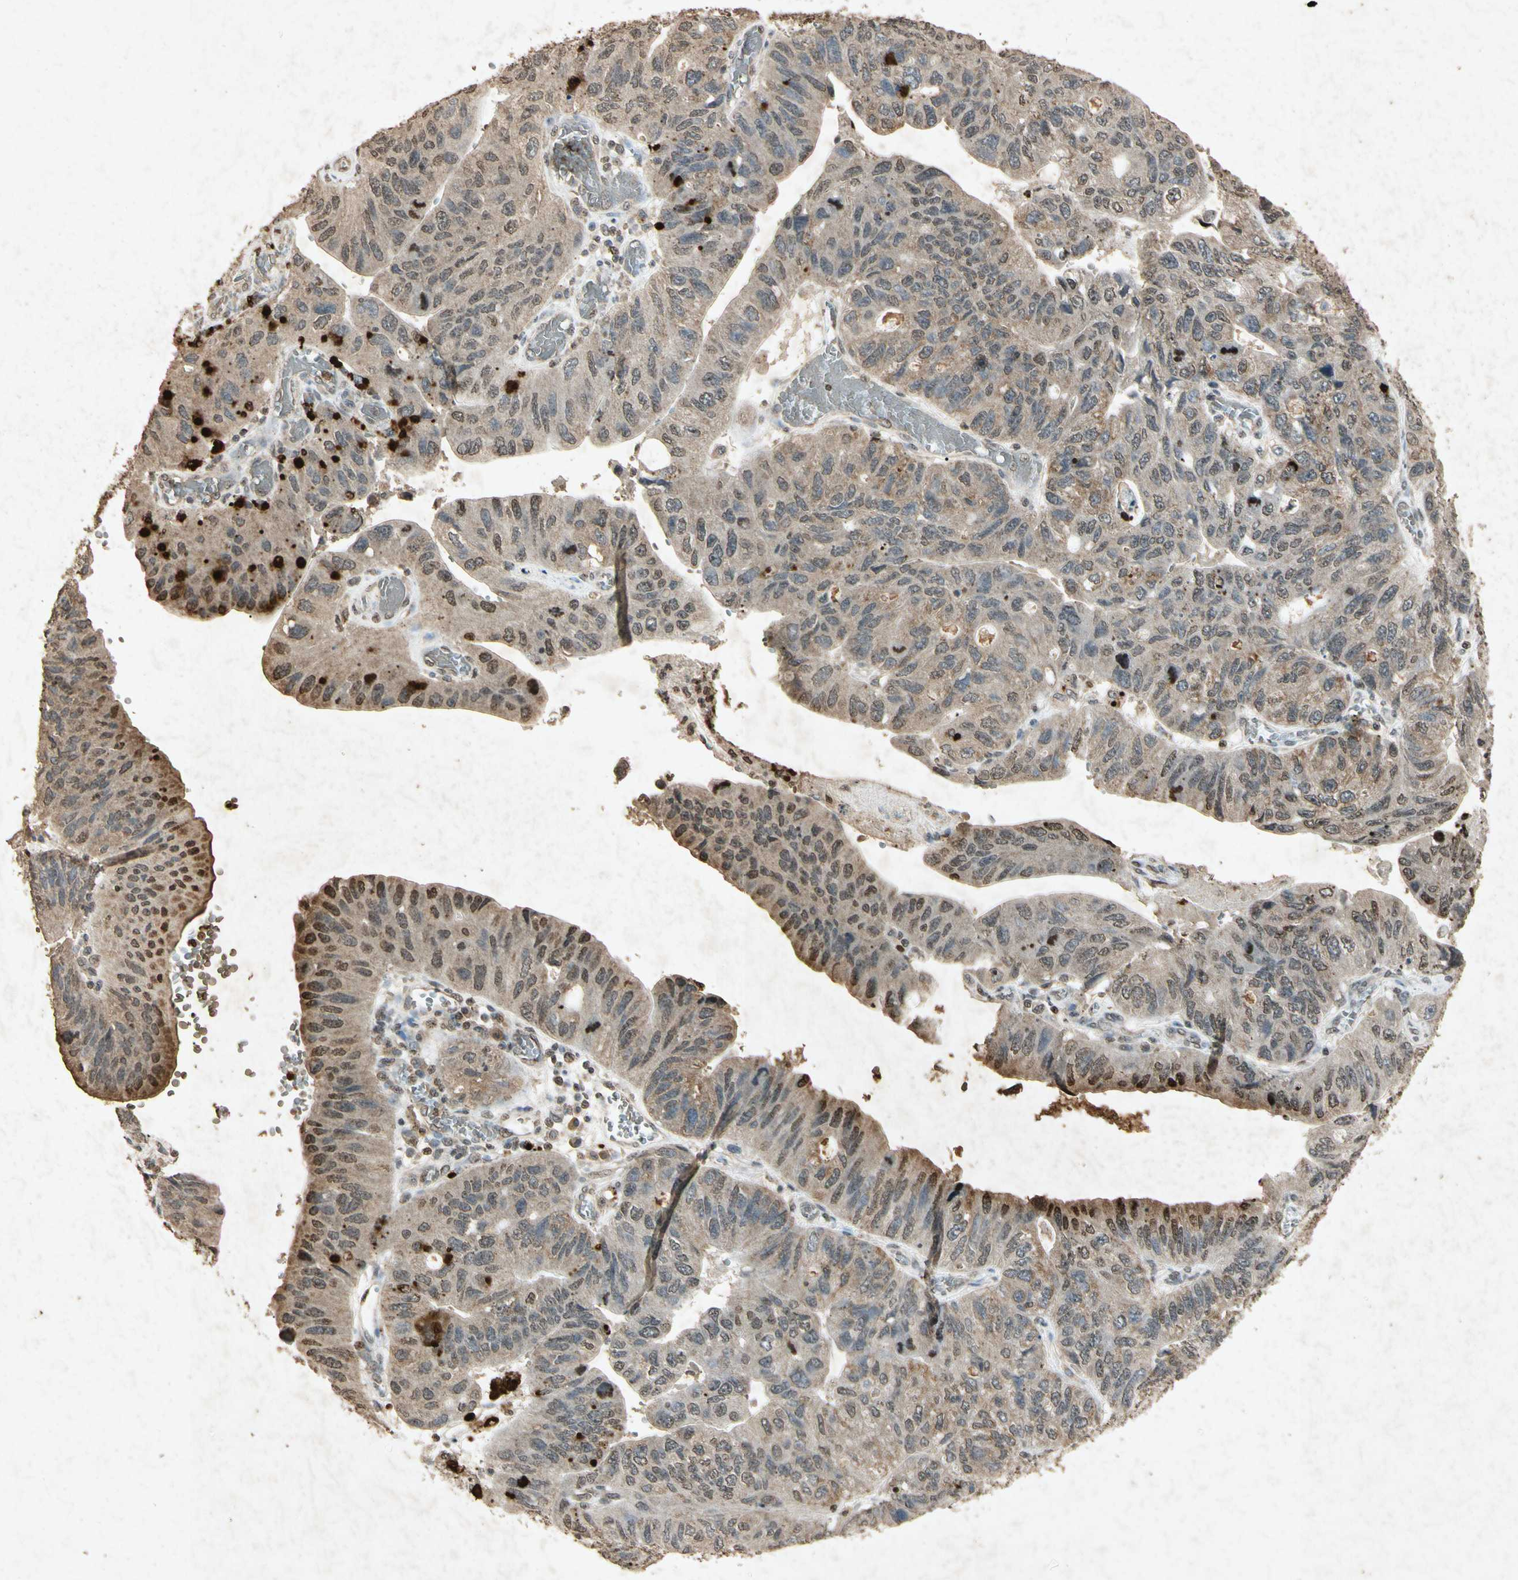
{"staining": {"intensity": "moderate", "quantity": ">75%", "location": "none"}, "tissue": "stomach cancer", "cell_type": "Tumor cells", "image_type": "cancer", "snomed": [{"axis": "morphology", "description": "Adenocarcinoma, NOS"}, {"axis": "topography", "description": "Stomach"}], "caption": "Immunohistochemistry (IHC) image of human adenocarcinoma (stomach) stained for a protein (brown), which reveals medium levels of moderate None staining in approximately >75% of tumor cells.", "gene": "MSRB1", "patient": {"sex": "male", "age": 59}}